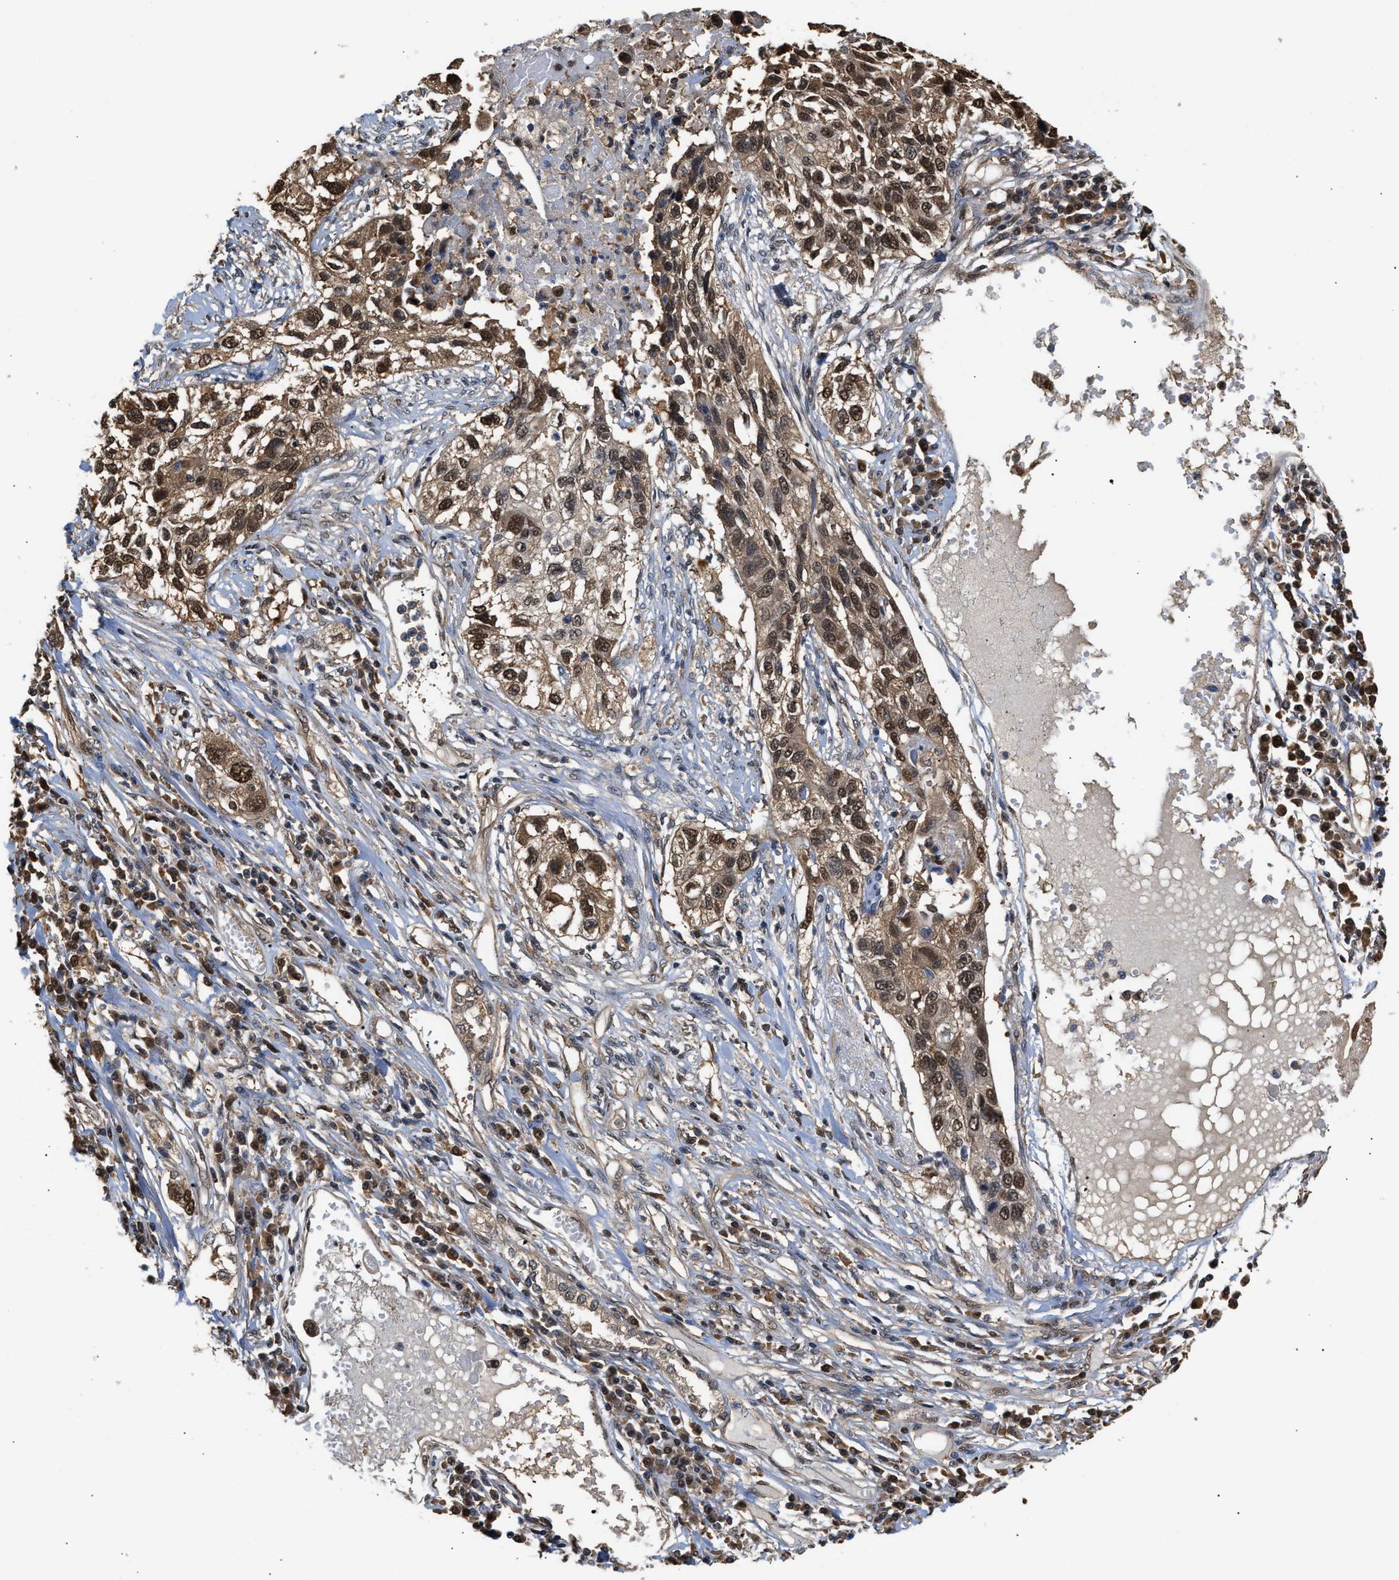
{"staining": {"intensity": "moderate", "quantity": ">75%", "location": "cytoplasmic/membranous,nuclear"}, "tissue": "lung cancer", "cell_type": "Tumor cells", "image_type": "cancer", "snomed": [{"axis": "morphology", "description": "Squamous cell carcinoma, NOS"}, {"axis": "topography", "description": "Lung"}], "caption": "The immunohistochemical stain labels moderate cytoplasmic/membranous and nuclear positivity in tumor cells of lung cancer (squamous cell carcinoma) tissue. Nuclei are stained in blue.", "gene": "SCAI", "patient": {"sex": "male", "age": 71}}